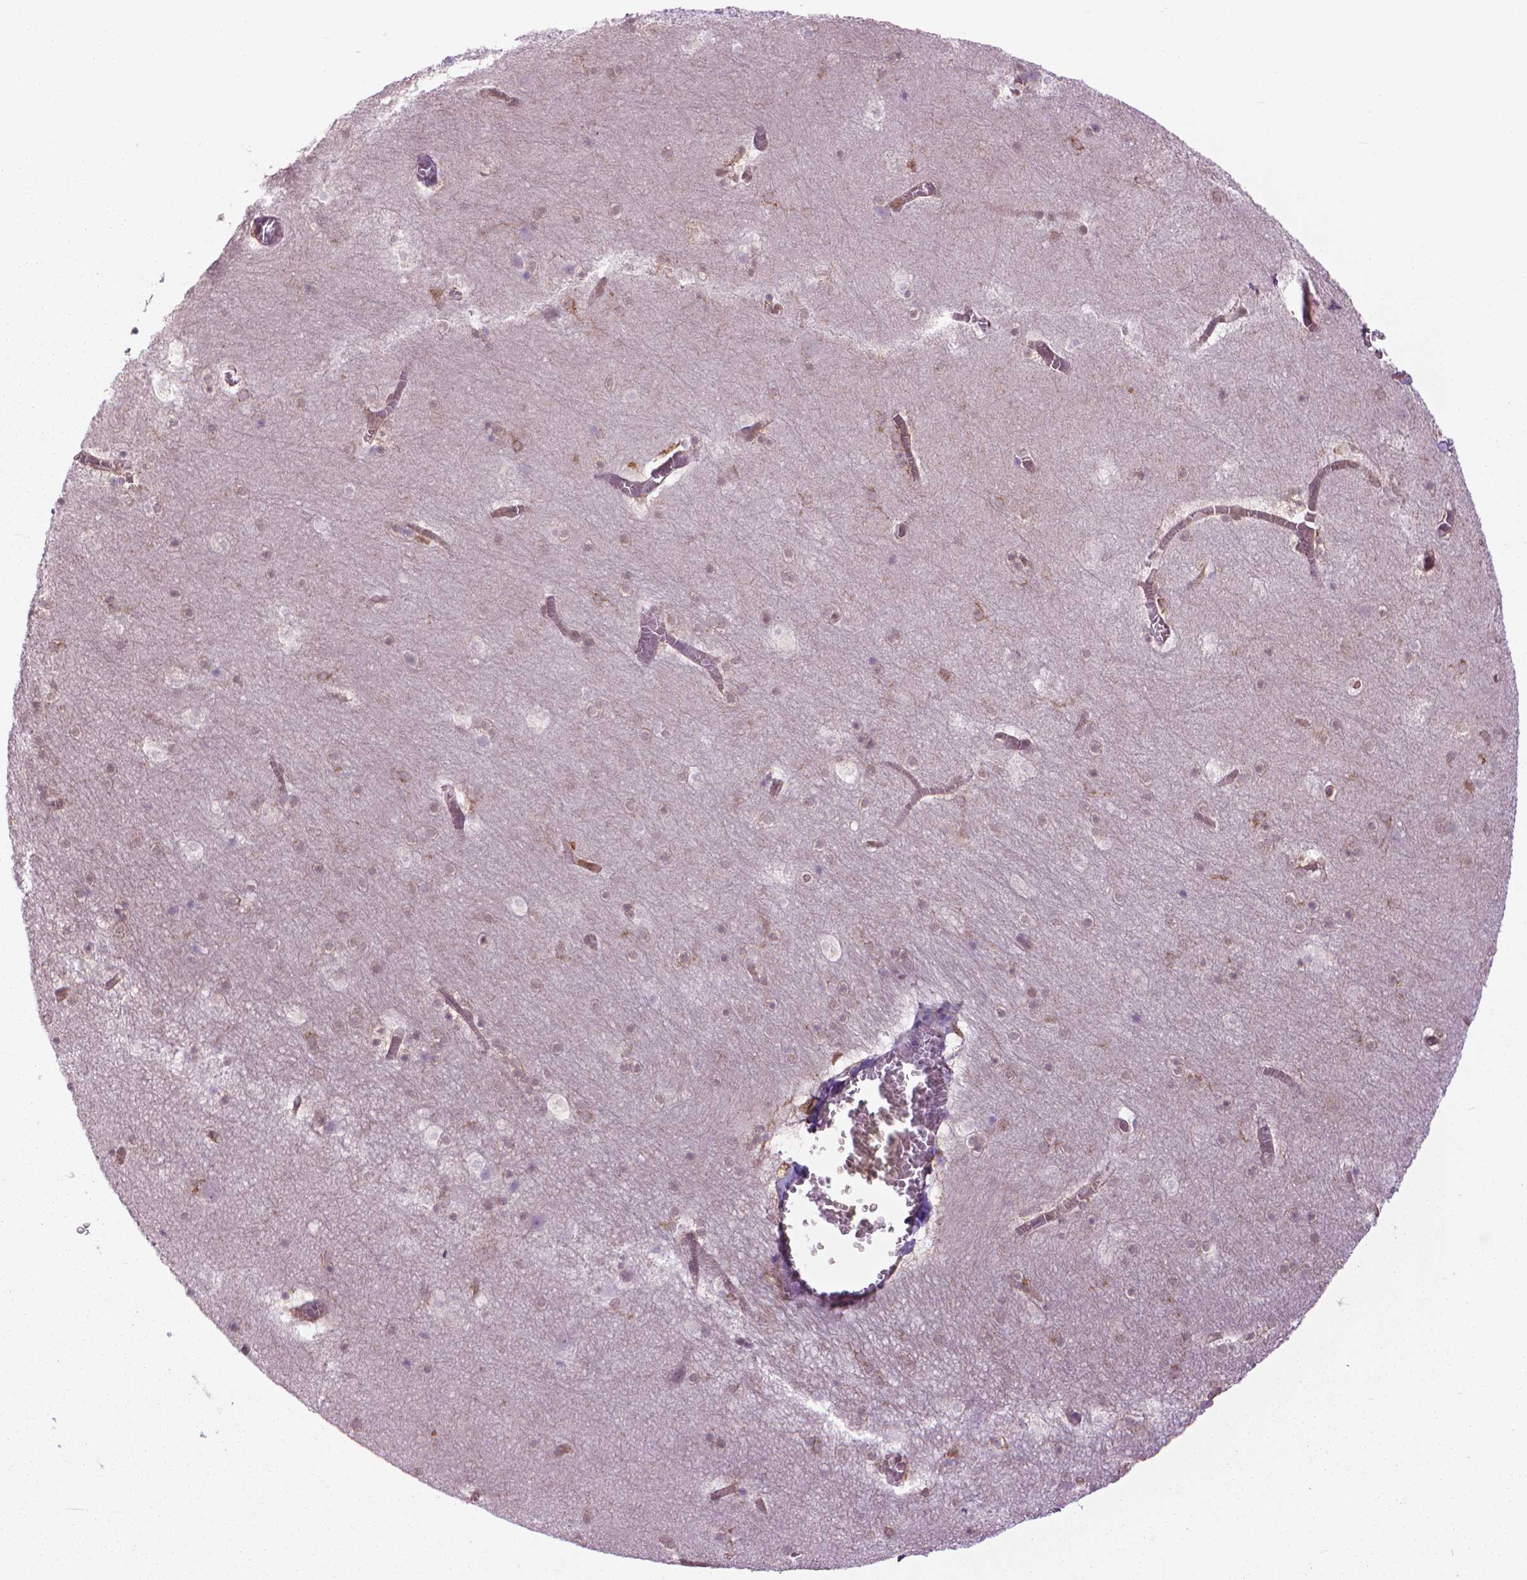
{"staining": {"intensity": "negative", "quantity": "none", "location": "none"}, "tissue": "hippocampus", "cell_type": "Glial cells", "image_type": "normal", "snomed": [{"axis": "morphology", "description": "Normal tissue, NOS"}, {"axis": "topography", "description": "Hippocampus"}], "caption": "This is an immunohistochemistry histopathology image of benign hippocampus. There is no staining in glial cells.", "gene": "CORO1B", "patient": {"sex": "male", "age": 45}}